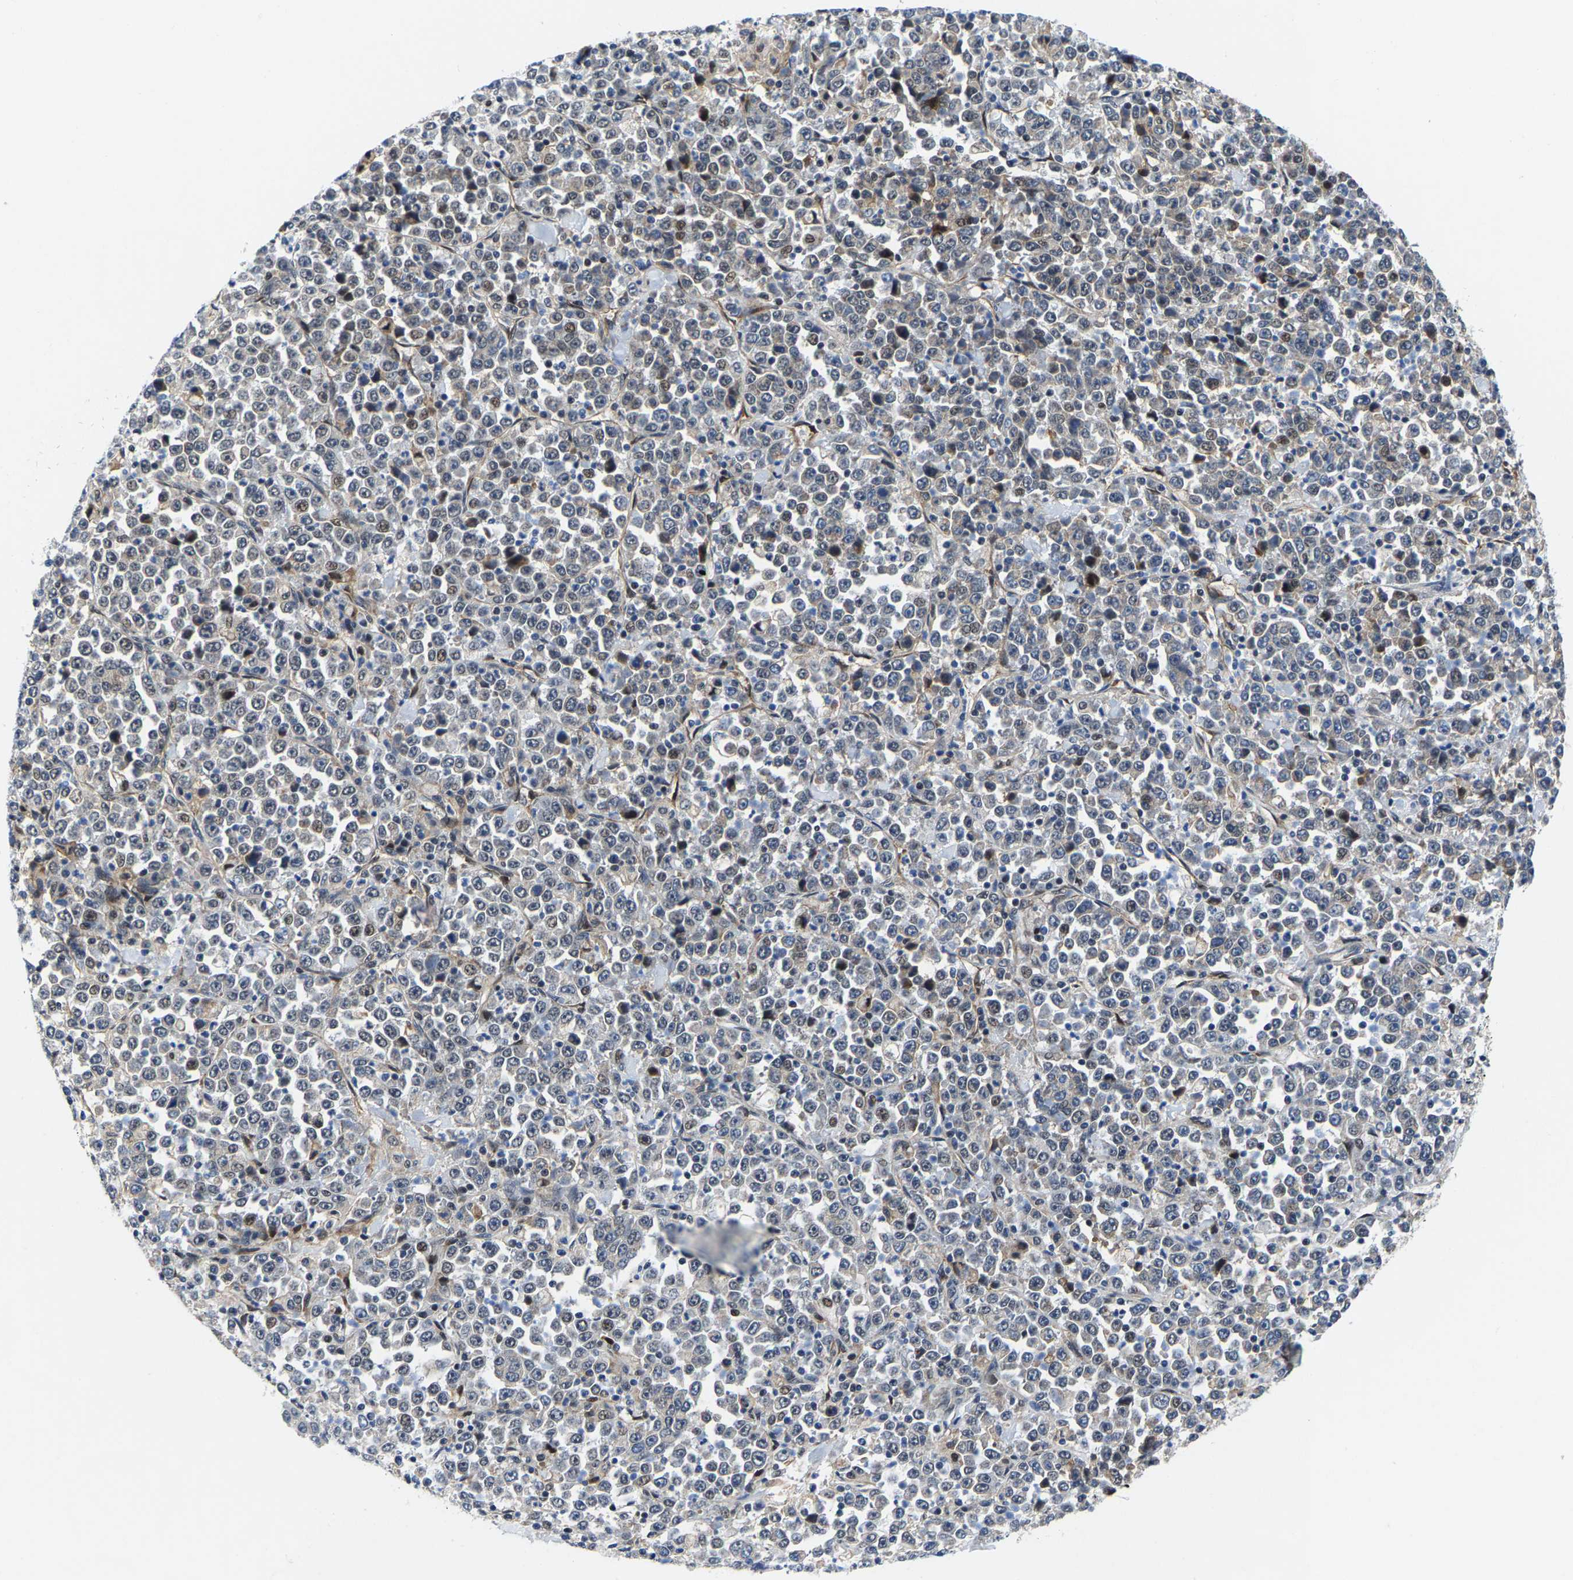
{"staining": {"intensity": "weak", "quantity": "<25%", "location": "cytoplasmic/membranous,nuclear"}, "tissue": "stomach cancer", "cell_type": "Tumor cells", "image_type": "cancer", "snomed": [{"axis": "morphology", "description": "Normal tissue, NOS"}, {"axis": "morphology", "description": "Adenocarcinoma, NOS"}, {"axis": "topography", "description": "Stomach, upper"}, {"axis": "topography", "description": "Stomach"}], "caption": "This image is of stomach cancer stained with immunohistochemistry (IHC) to label a protein in brown with the nuclei are counter-stained blue. There is no staining in tumor cells.", "gene": "GTPBP10", "patient": {"sex": "male", "age": 59}}